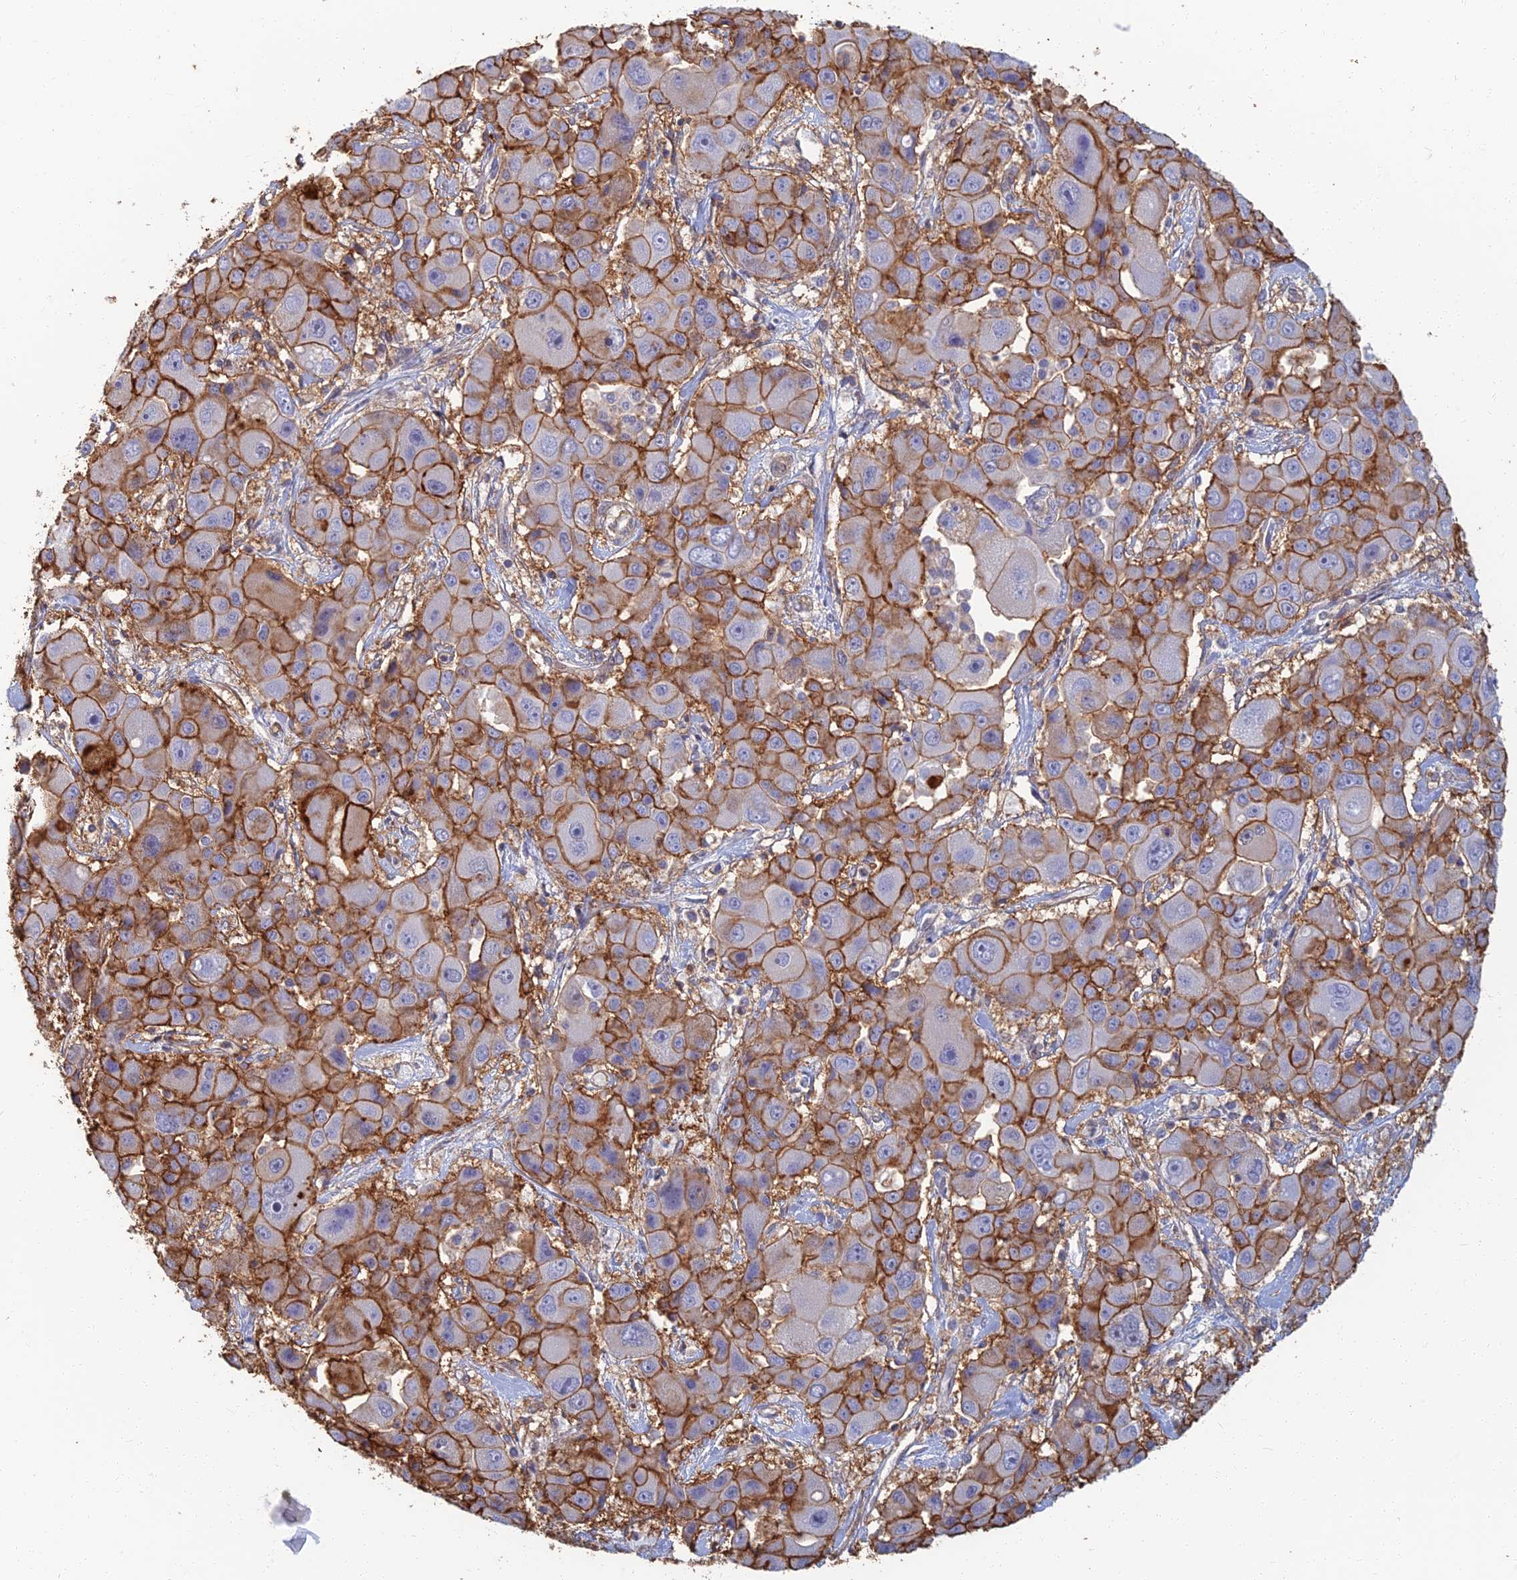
{"staining": {"intensity": "strong", "quantity": ">75%", "location": "cytoplasmic/membranous"}, "tissue": "liver cancer", "cell_type": "Tumor cells", "image_type": "cancer", "snomed": [{"axis": "morphology", "description": "Cholangiocarcinoma"}, {"axis": "topography", "description": "Liver"}], "caption": "Protein expression by immunohistochemistry shows strong cytoplasmic/membranous expression in approximately >75% of tumor cells in liver cancer (cholangiocarcinoma).", "gene": "LRRN3", "patient": {"sex": "male", "age": 67}}